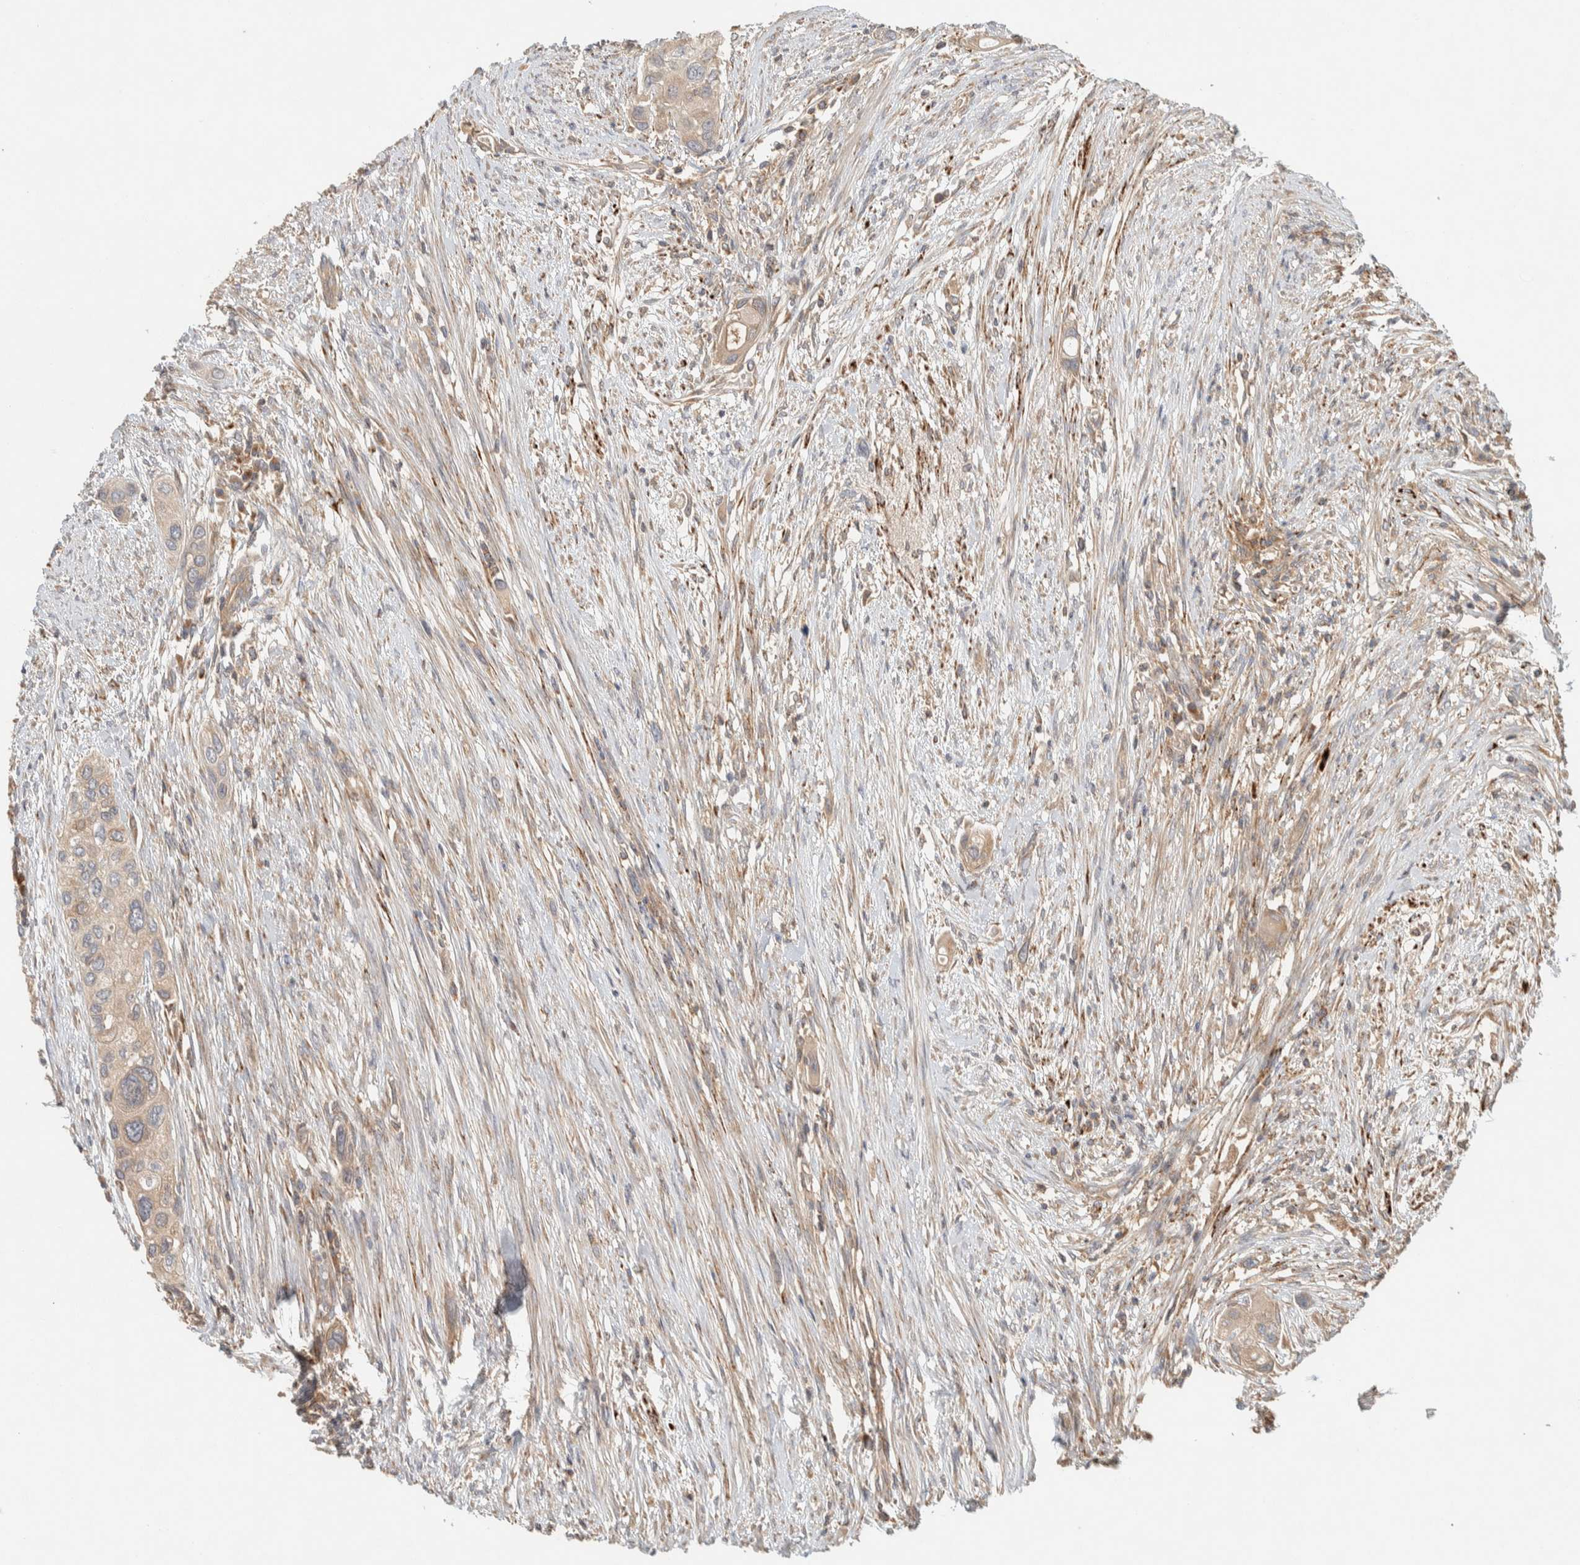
{"staining": {"intensity": "weak", "quantity": ">75%", "location": "cytoplasmic/membranous"}, "tissue": "urothelial cancer", "cell_type": "Tumor cells", "image_type": "cancer", "snomed": [{"axis": "morphology", "description": "Urothelial carcinoma, High grade"}, {"axis": "topography", "description": "Urinary bladder"}], "caption": "Immunohistochemistry of human high-grade urothelial carcinoma shows low levels of weak cytoplasmic/membranous expression in about >75% of tumor cells.", "gene": "FAM167A", "patient": {"sex": "female", "age": 56}}